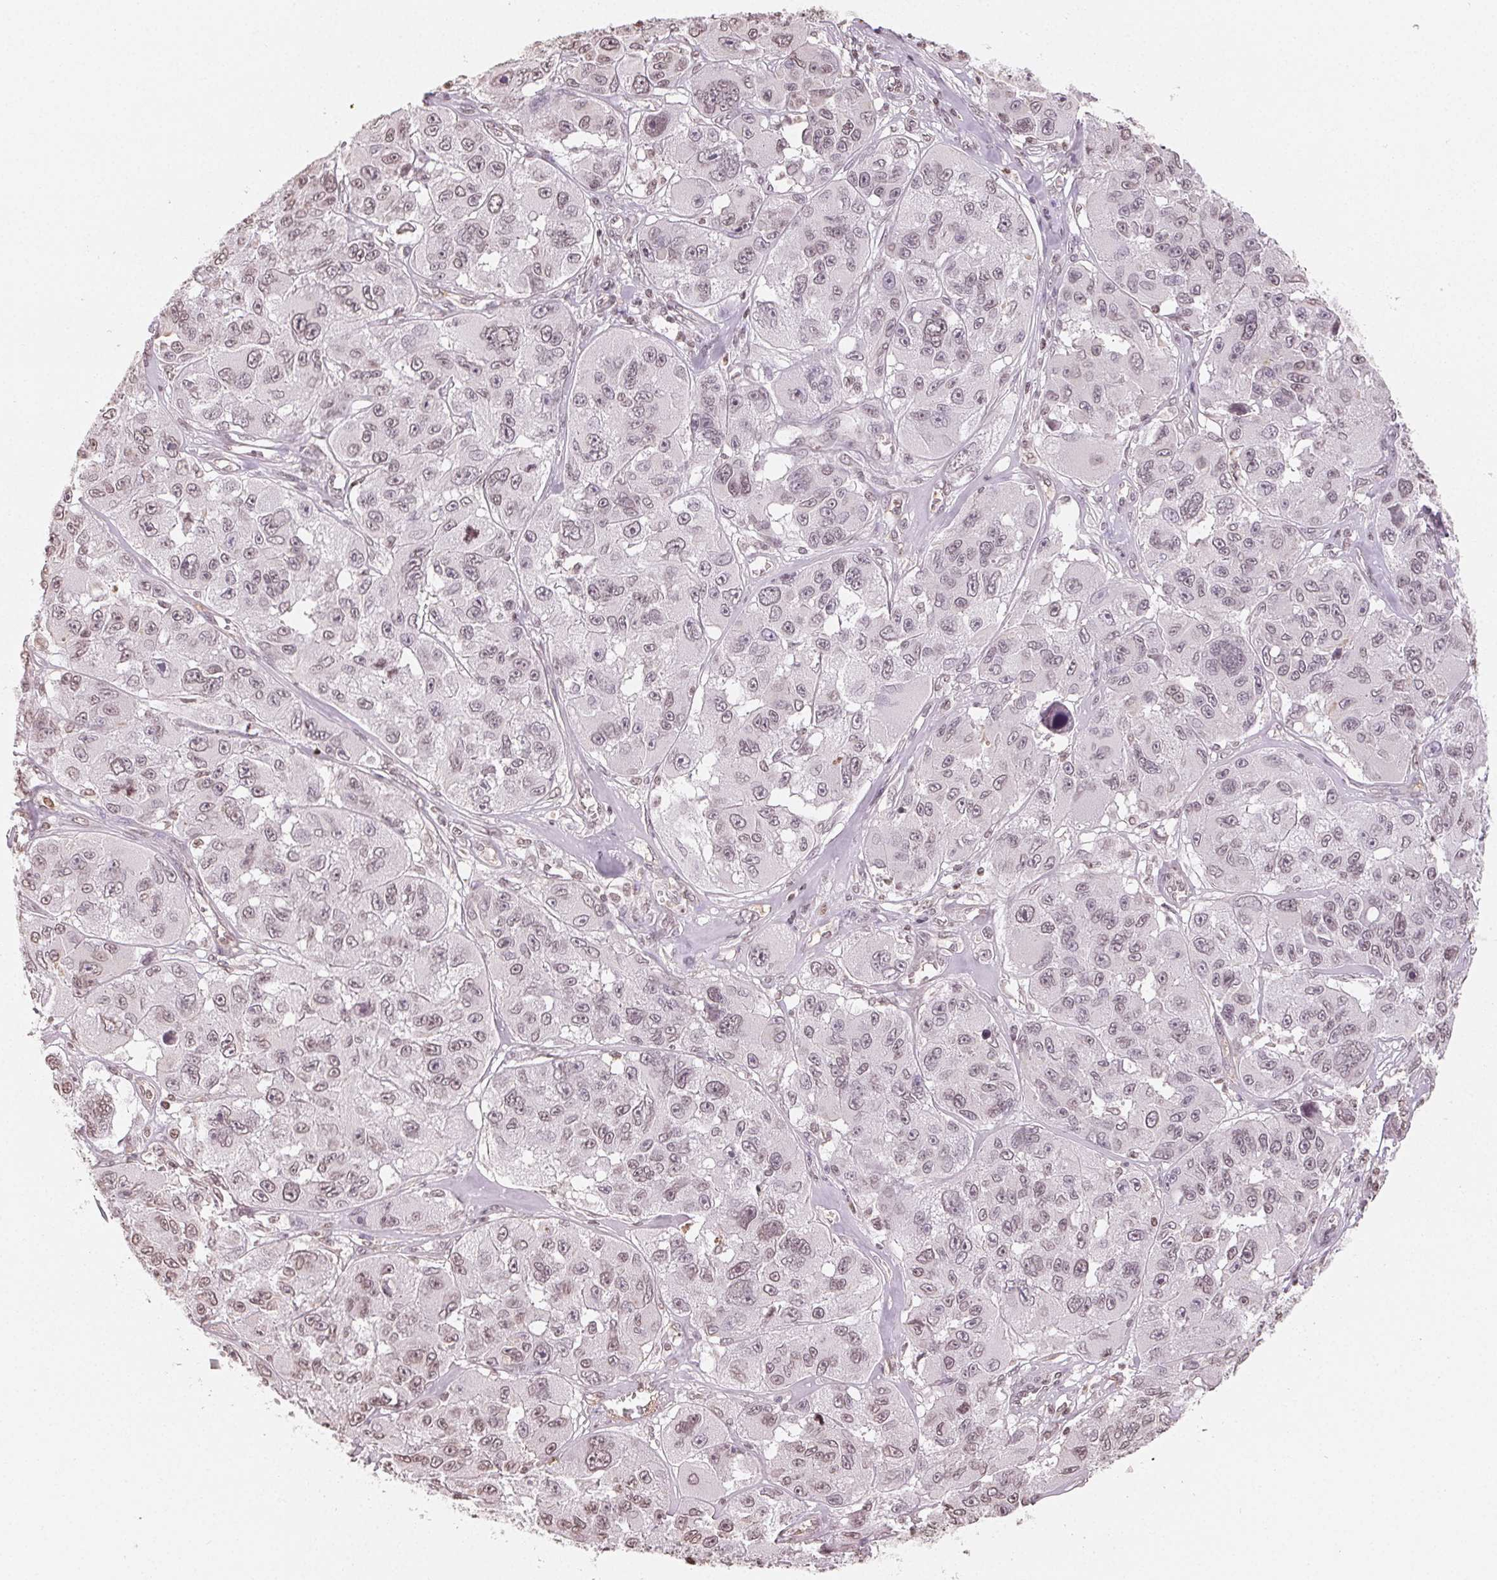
{"staining": {"intensity": "weak", "quantity": "25%-75%", "location": "nuclear"}, "tissue": "melanoma", "cell_type": "Tumor cells", "image_type": "cancer", "snomed": [{"axis": "morphology", "description": "Malignant melanoma, NOS"}, {"axis": "topography", "description": "Skin"}], "caption": "This histopathology image reveals immunohistochemistry staining of malignant melanoma, with low weak nuclear positivity in approximately 25%-75% of tumor cells.", "gene": "TBP", "patient": {"sex": "female", "age": 66}}